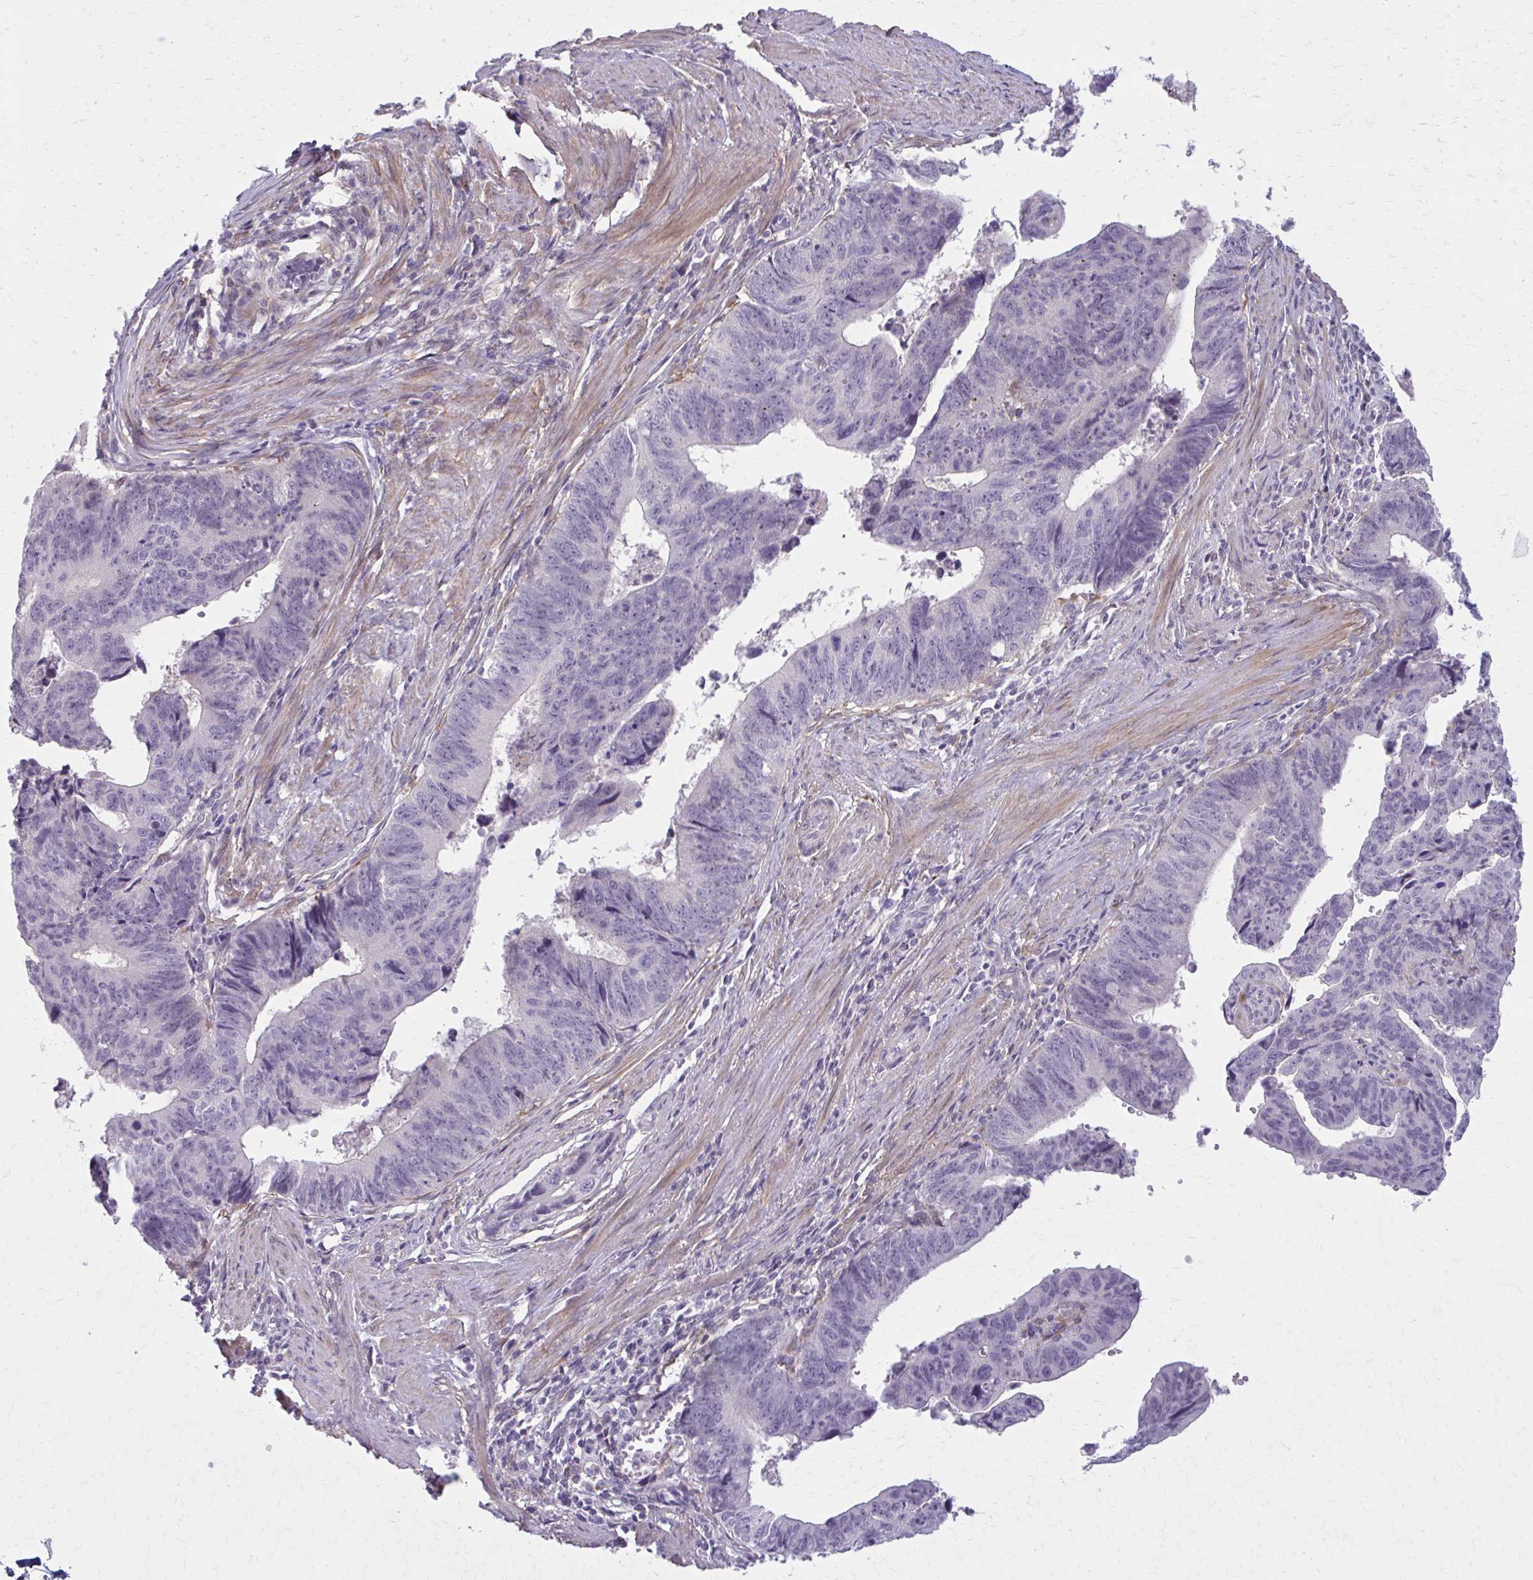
{"staining": {"intensity": "negative", "quantity": "none", "location": "none"}, "tissue": "stomach cancer", "cell_type": "Tumor cells", "image_type": "cancer", "snomed": [{"axis": "morphology", "description": "Adenocarcinoma, NOS"}, {"axis": "topography", "description": "Stomach"}], "caption": "IHC of stomach cancer (adenocarcinoma) demonstrates no positivity in tumor cells.", "gene": "NUMBL", "patient": {"sex": "male", "age": 59}}